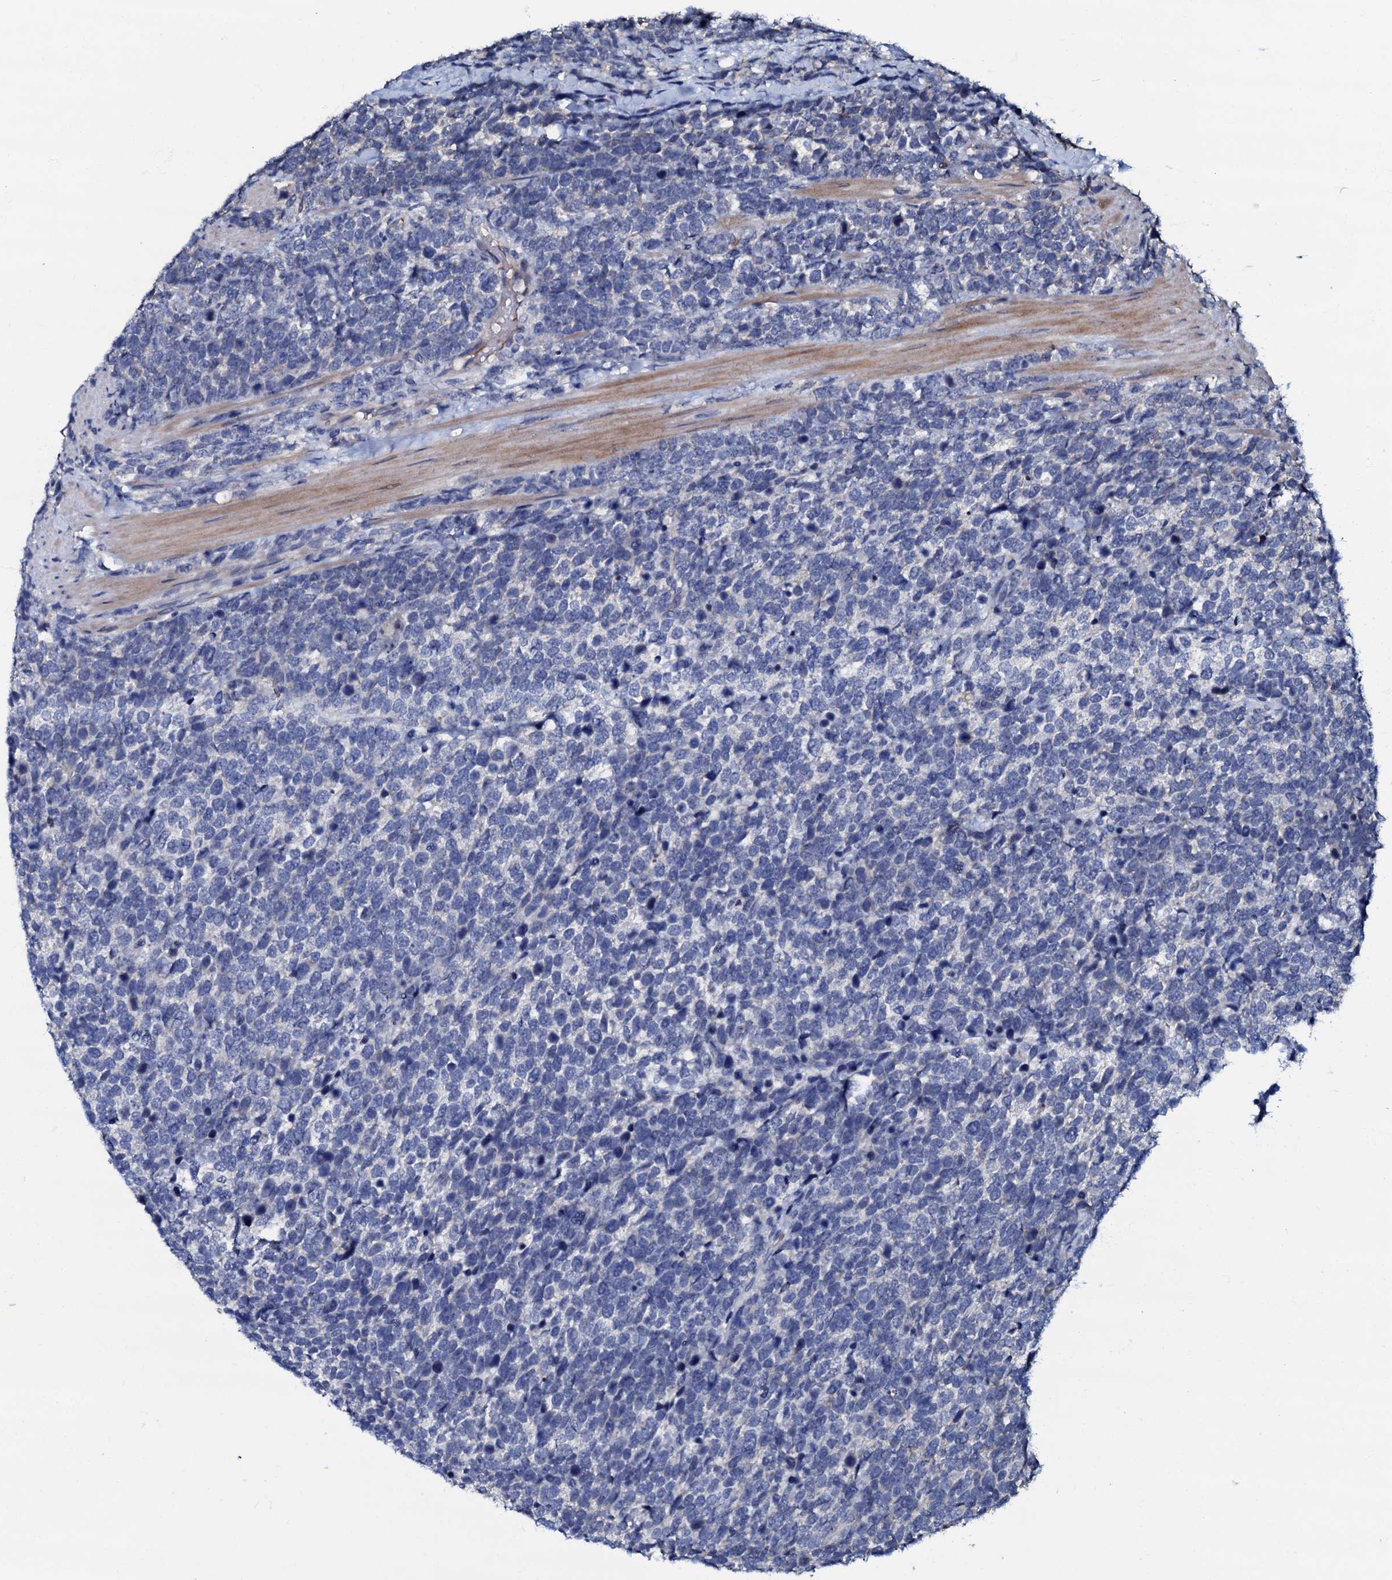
{"staining": {"intensity": "negative", "quantity": "none", "location": "none"}, "tissue": "urothelial cancer", "cell_type": "Tumor cells", "image_type": "cancer", "snomed": [{"axis": "morphology", "description": "Urothelial carcinoma, High grade"}, {"axis": "topography", "description": "Urinary bladder"}], "caption": "Urothelial carcinoma (high-grade) stained for a protein using immunohistochemistry (IHC) reveals no positivity tumor cells.", "gene": "CPNE2", "patient": {"sex": "female", "age": 82}}